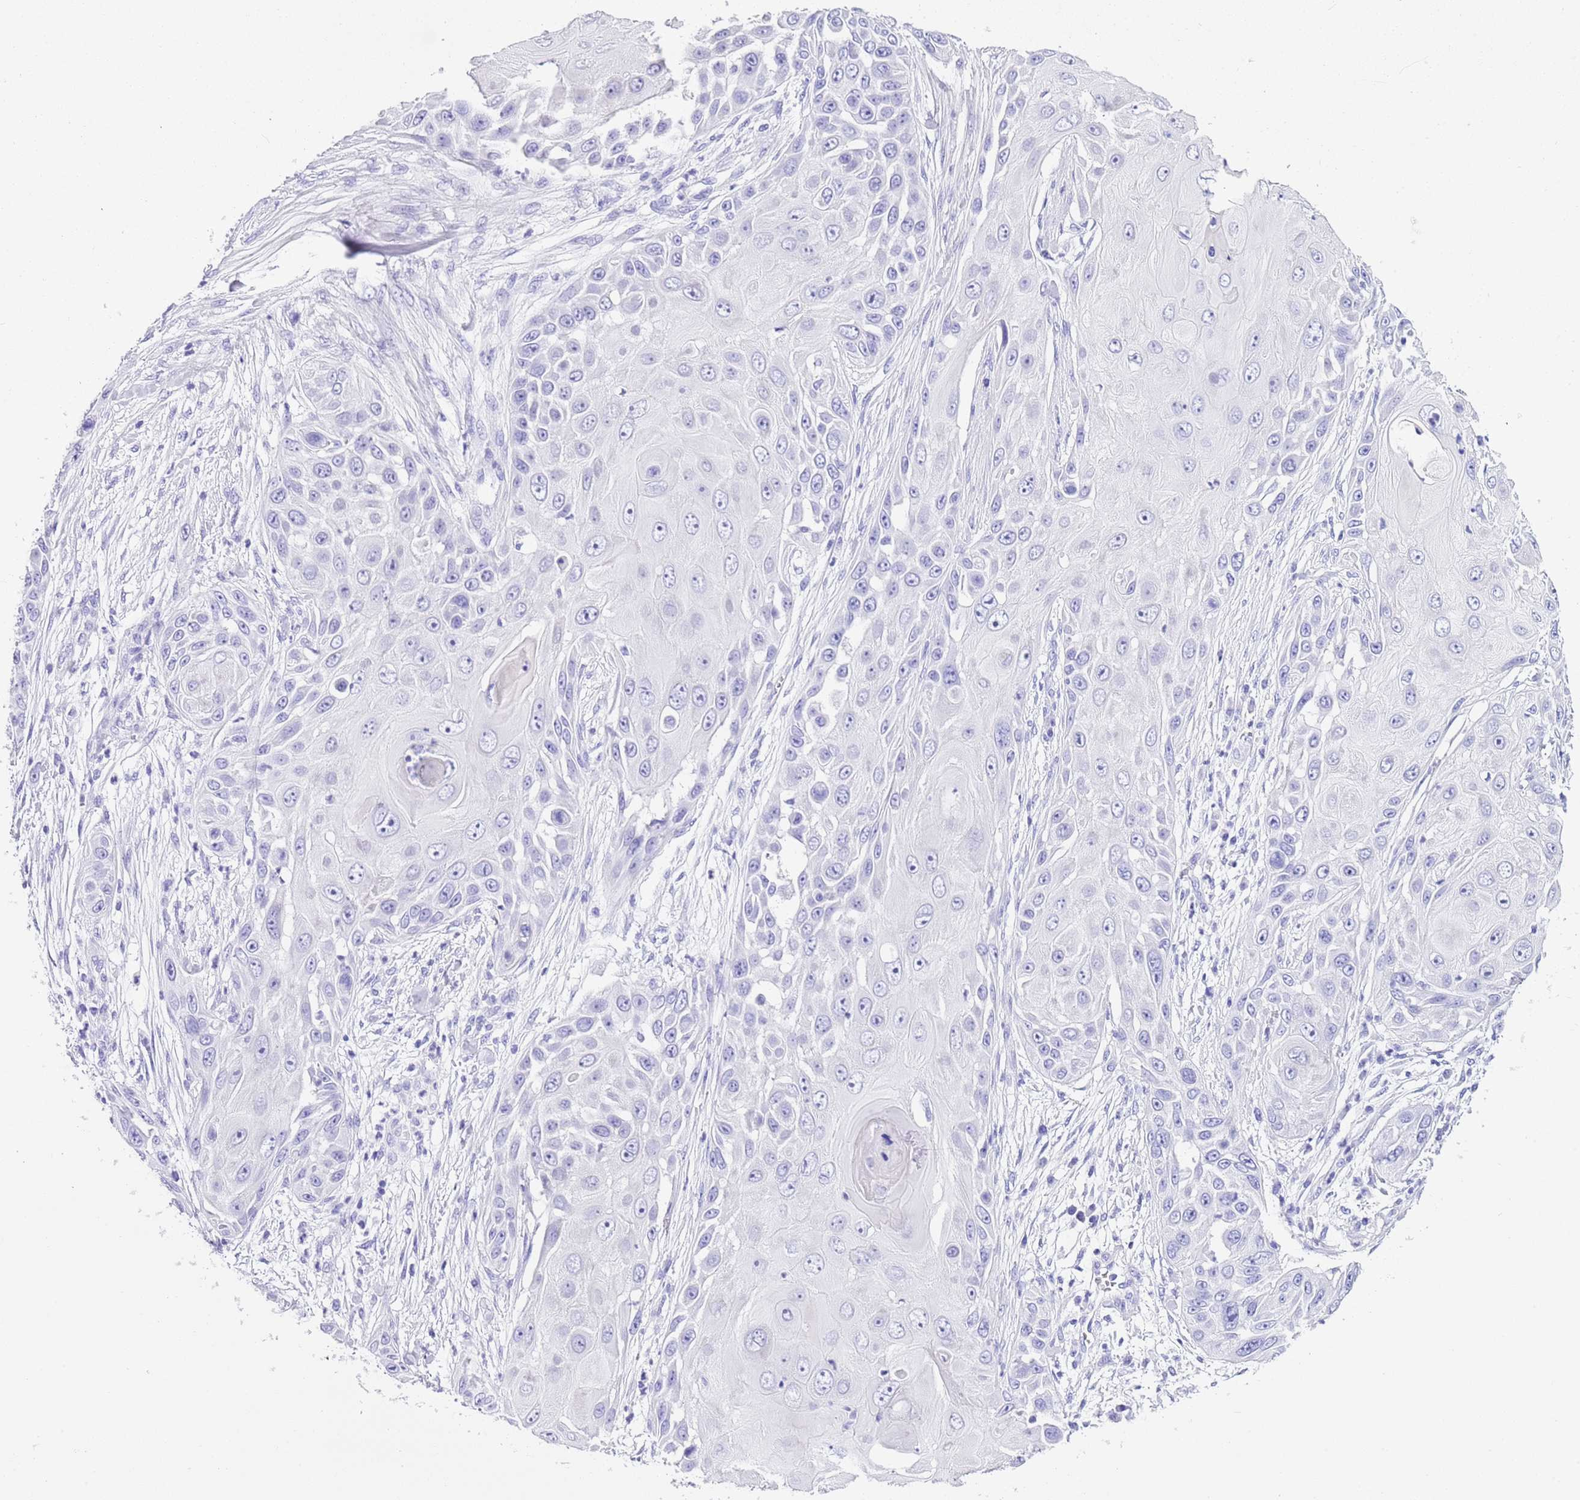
{"staining": {"intensity": "negative", "quantity": "none", "location": "none"}, "tissue": "skin cancer", "cell_type": "Tumor cells", "image_type": "cancer", "snomed": [{"axis": "morphology", "description": "Squamous cell carcinoma, NOS"}, {"axis": "topography", "description": "Skin"}], "caption": "DAB (3,3'-diaminobenzidine) immunohistochemical staining of skin squamous cell carcinoma exhibits no significant positivity in tumor cells. The staining is performed using DAB brown chromogen with nuclei counter-stained in using hematoxylin.", "gene": "TMEM185B", "patient": {"sex": "female", "age": 44}}